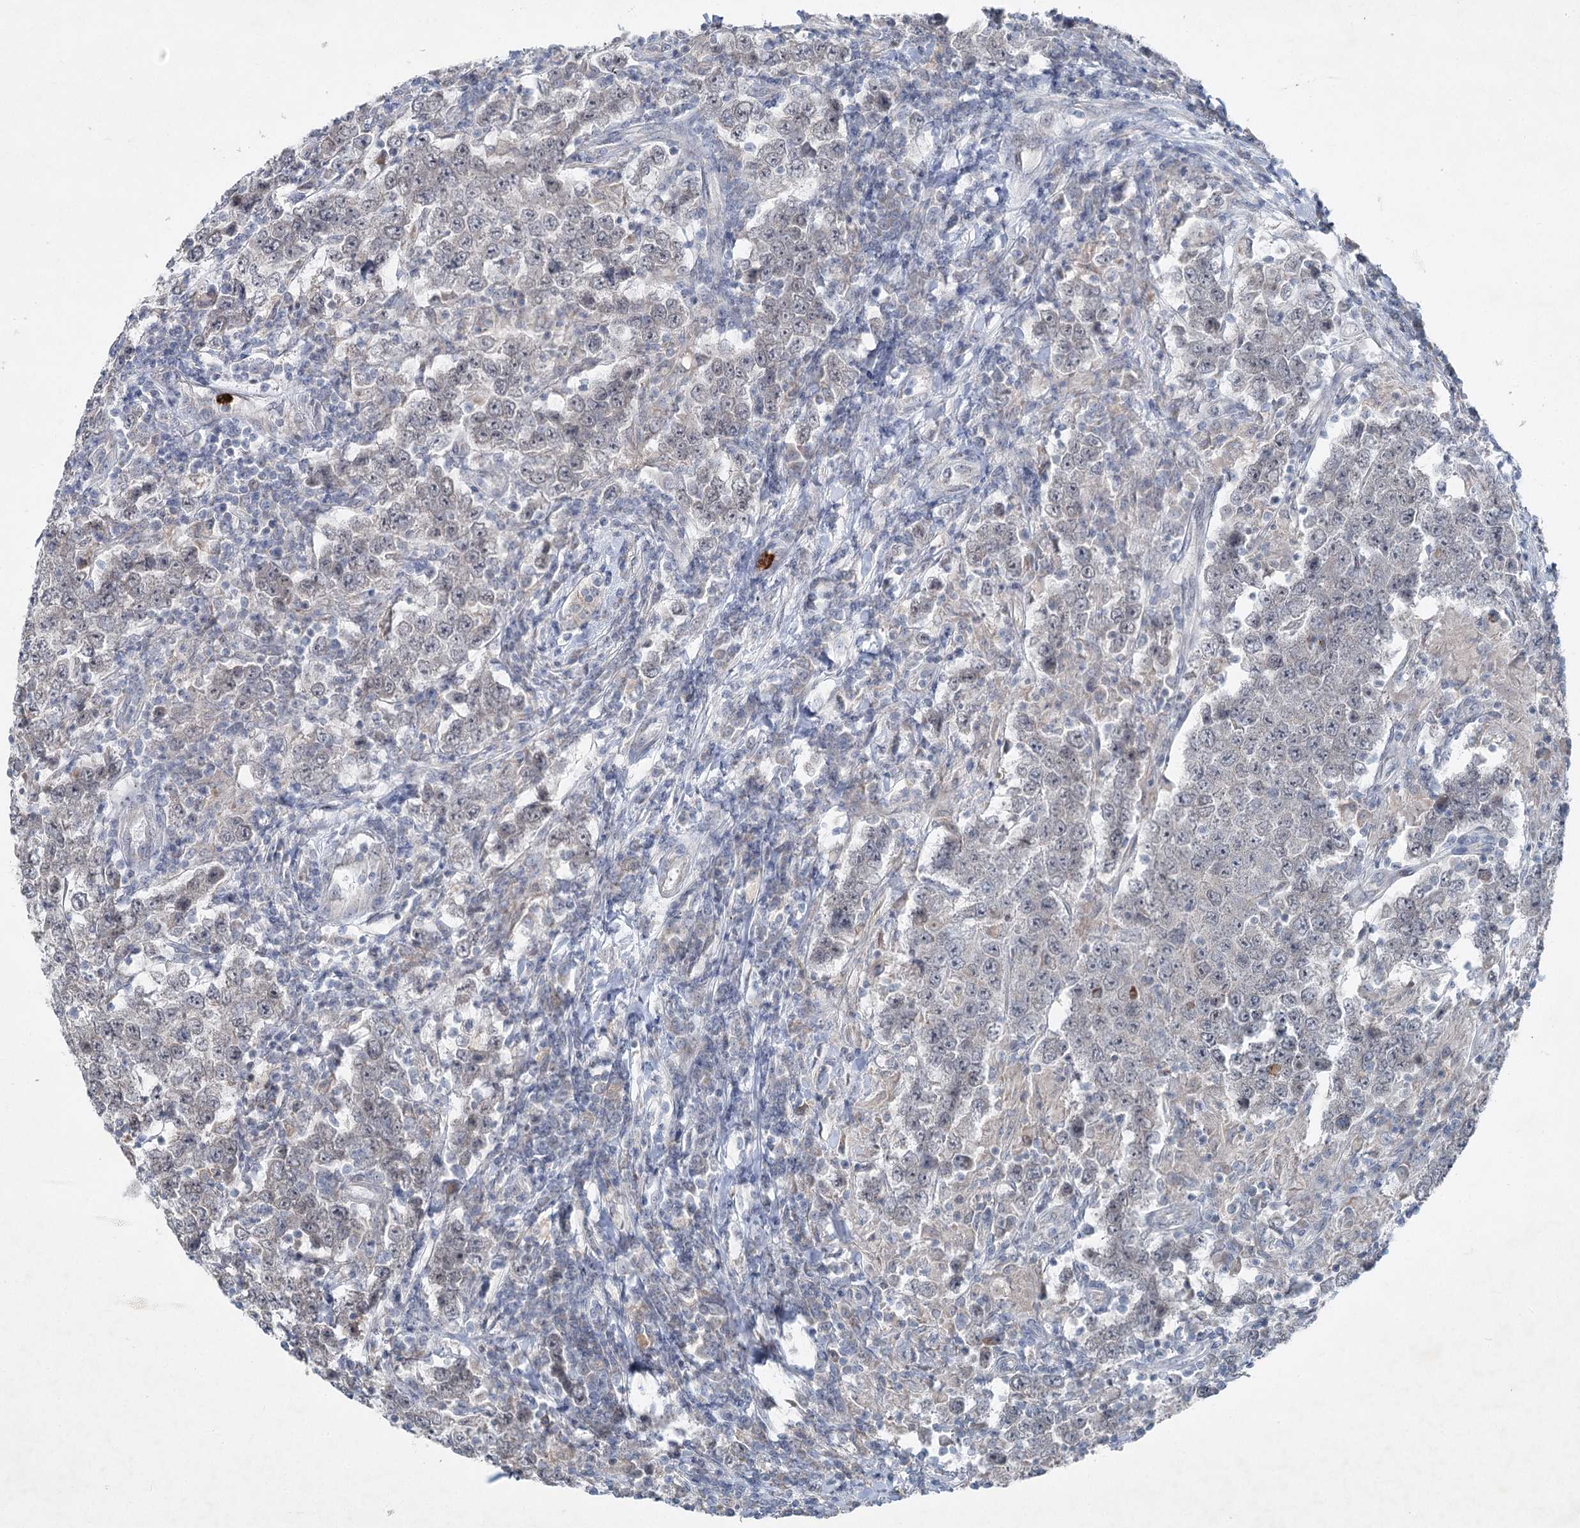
{"staining": {"intensity": "negative", "quantity": "none", "location": "none"}, "tissue": "testis cancer", "cell_type": "Tumor cells", "image_type": "cancer", "snomed": [{"axis": "morphology", "description": "Normal tissue, NOS"}, {"axis": "morphology", "description": "Urothelial carcinoma, High grade"}, {"axis": "morphology", "description": "Seminoma, NOS"}, {"axis": "morphology", "description": "Carcinoma, Embryonal, NOS"}, {"axis": "topography", "description": "Urinary bladder"}, {"axis": "topography", "description": "Testis"}], "caption": "Tumor cells show no significant expression in testis cancer.", "gene": "PLA2G12A", "patient": {"sex": "male", "age": 41}}